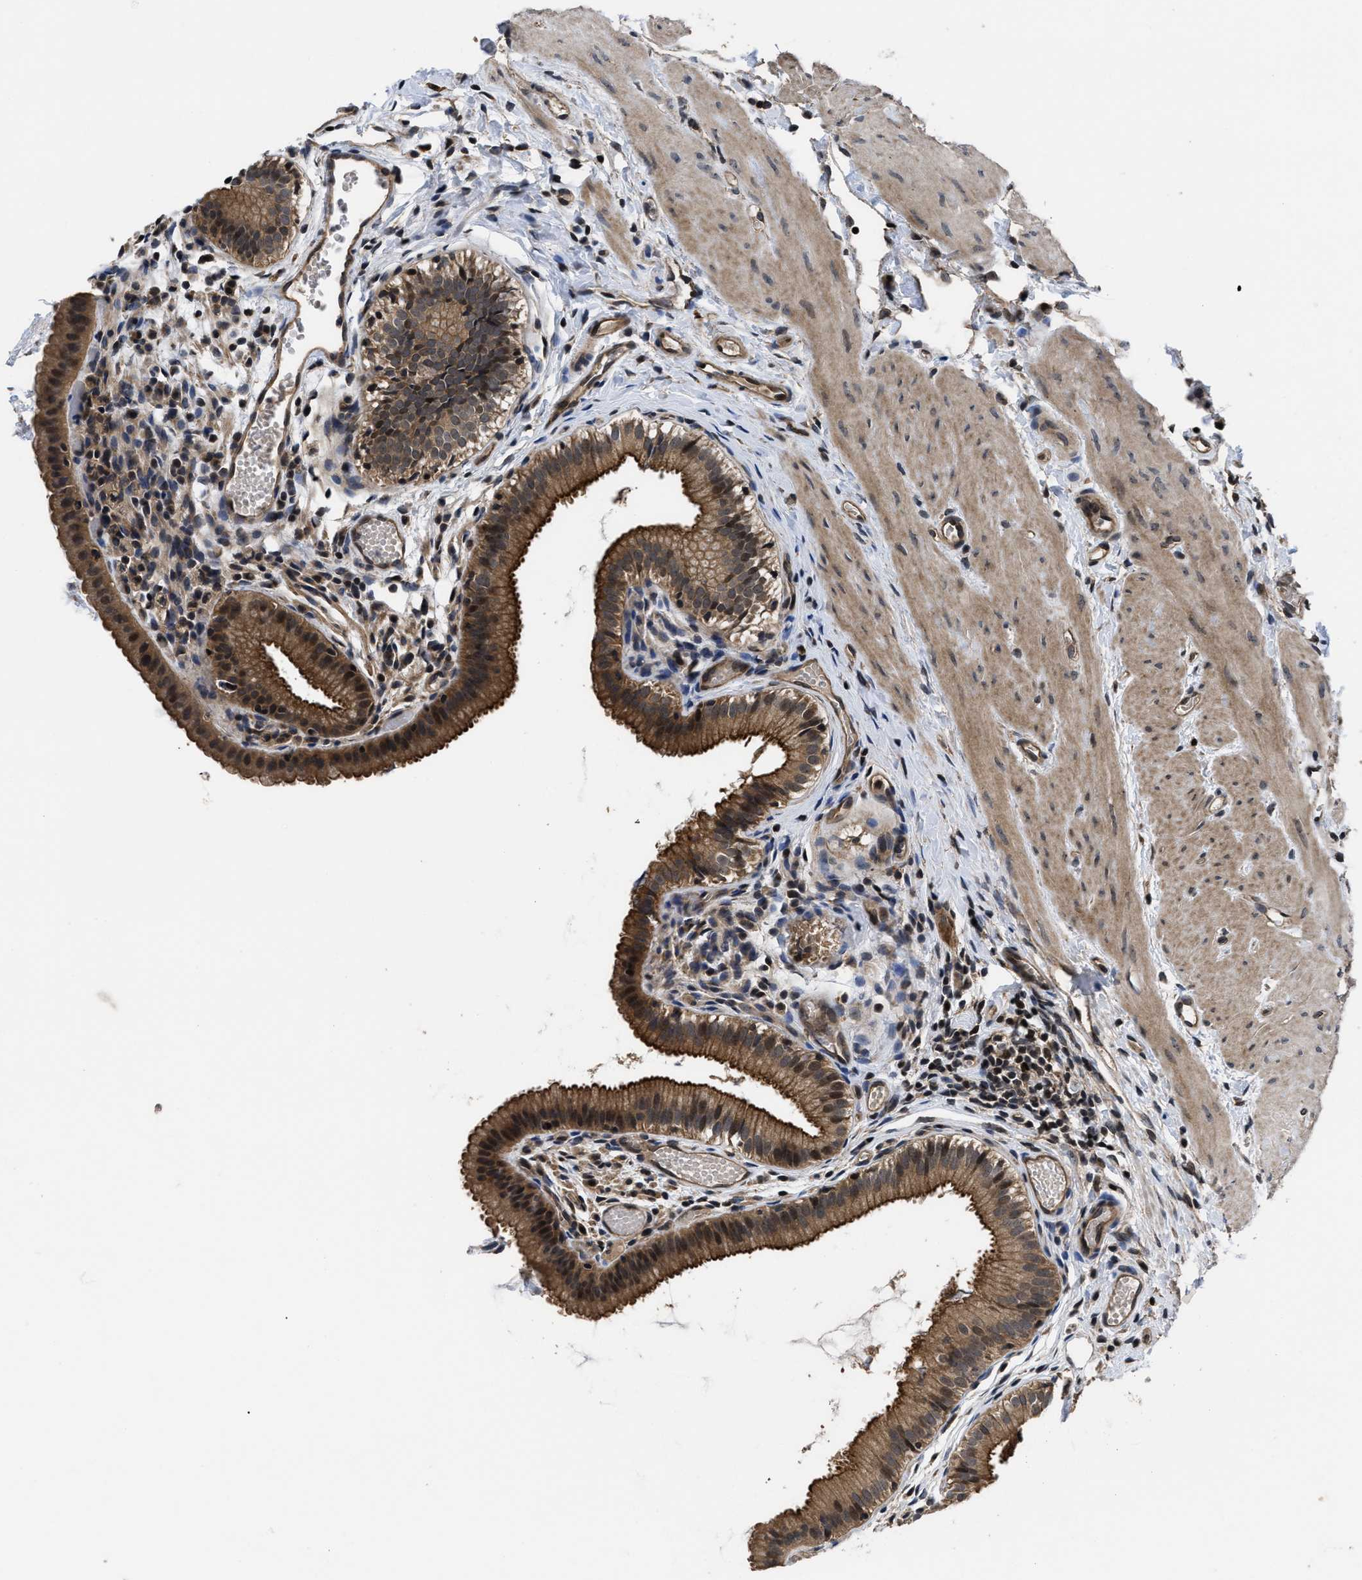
{"staining": {"intensity": "strong", "quantity": ">75%", "location": "cytoplasmic/membranous,nuclear"}, "tissue": "gallbladder", "cell_type": "Glandular cells", "image_type": "normal", "snomed": [{"axis": "morphology", "description": "Normal tissue, NOS"}, {"axis": "topography", "description": "Gallbladder"}], "caption": "Glandular cells reveal high levels of strong cytoplasmic/membranous,nuclear positivity in approximately >75% of cells in unremarkable human gallbladder.", "gene": "DNAJC14", "patient": {"sex": "female", "age": 26}}